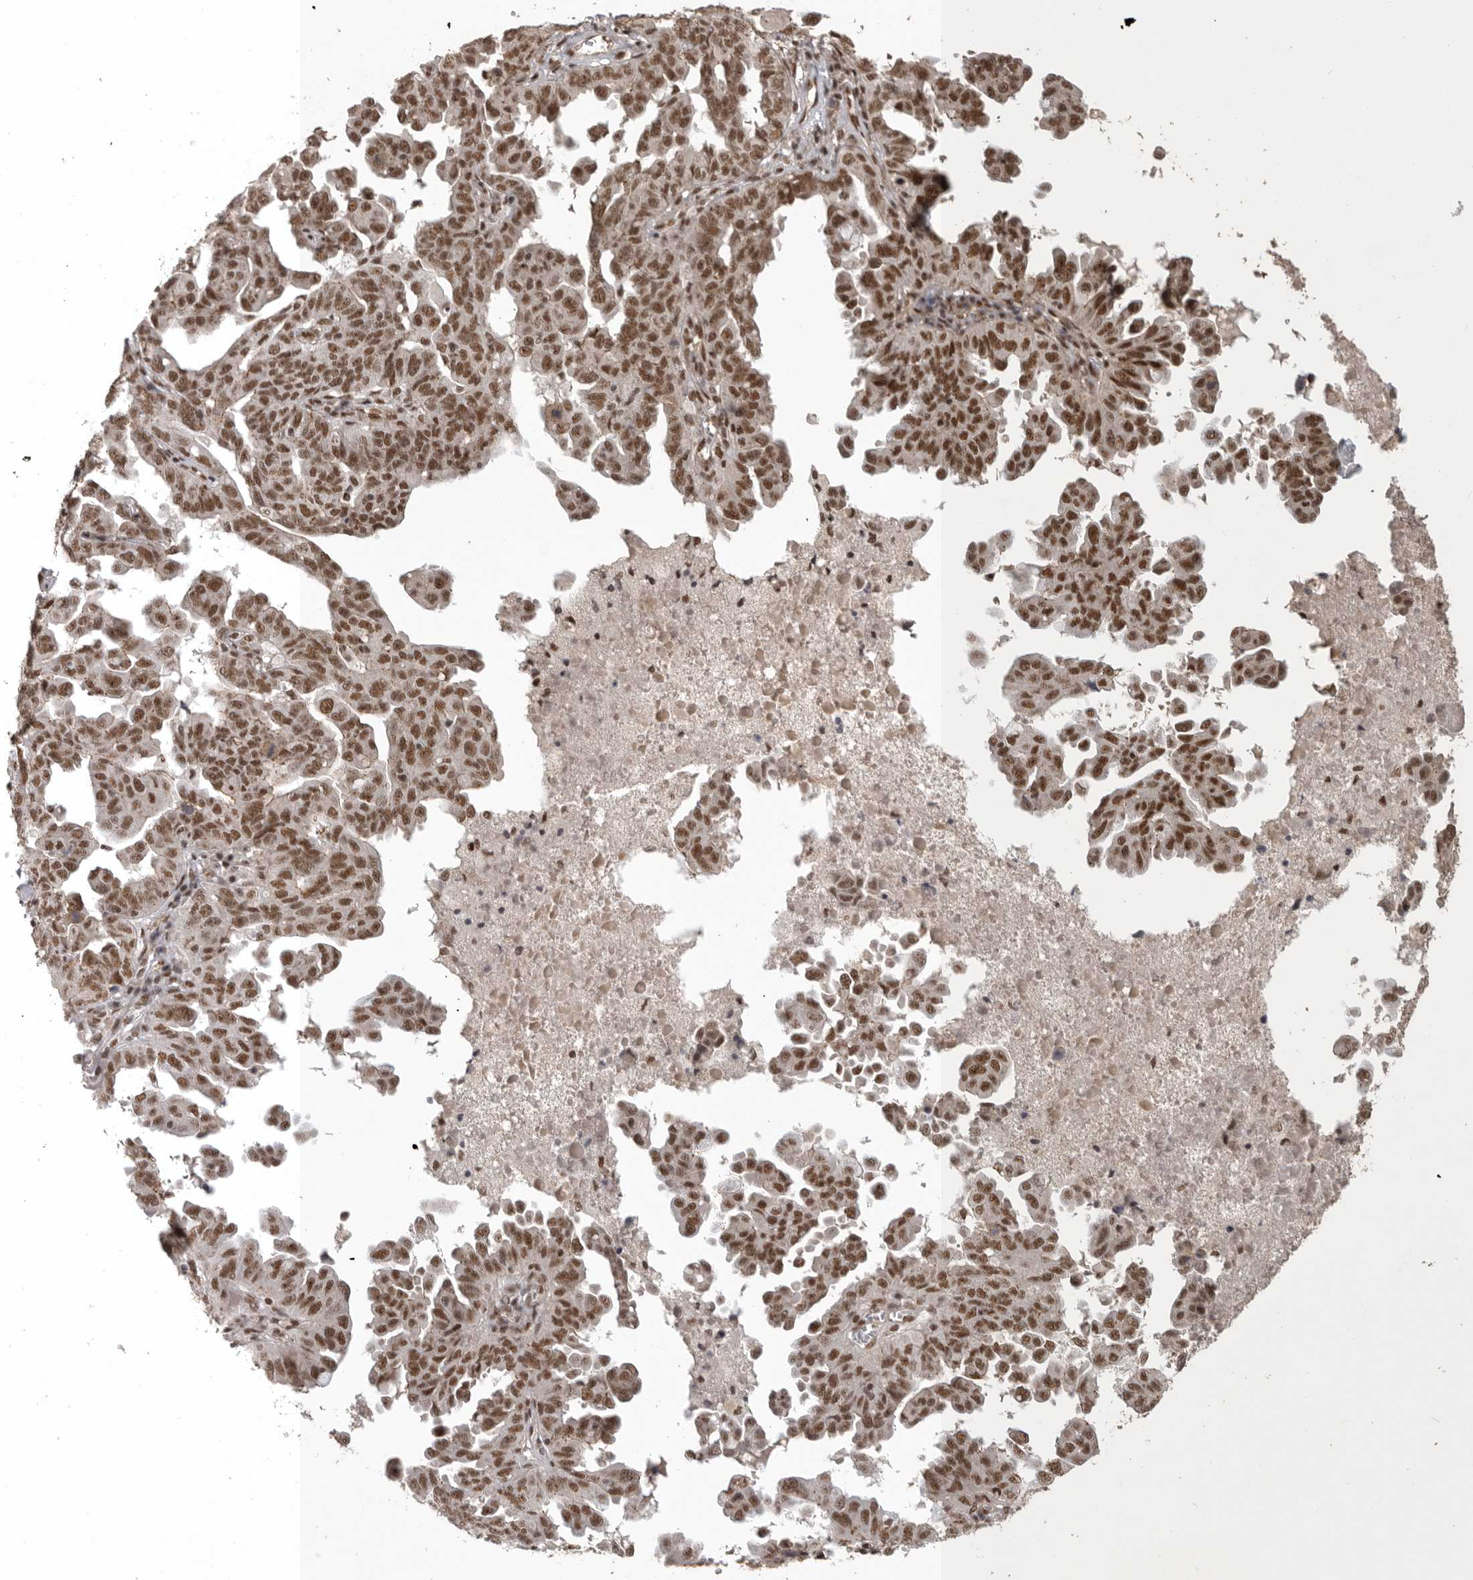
{"staining": {"intensity": "strong", "quantity": ">75%", "location": "nuclear"}, "tissue": "ovarian cancer", "cell_type": "Tumor cells", "image_type": "cancer", "snomed": [{"axis": "morphology", "description": "Carcinoma, endometroid"}, {"axis": "topography", "description": "Ovary"}], "caption": "High-power microscopy captured an immunohistochemistry (IHC) micrograph of ovarian cancer (endometroid carcinoma), revealing strong nuclear expression in about >75% of tumor cells. (brown staining indicates protein expression, while blue staining denotes nuclei).", "gene": "CBLL1", "patient": {"sex": "female", "age": 62}}